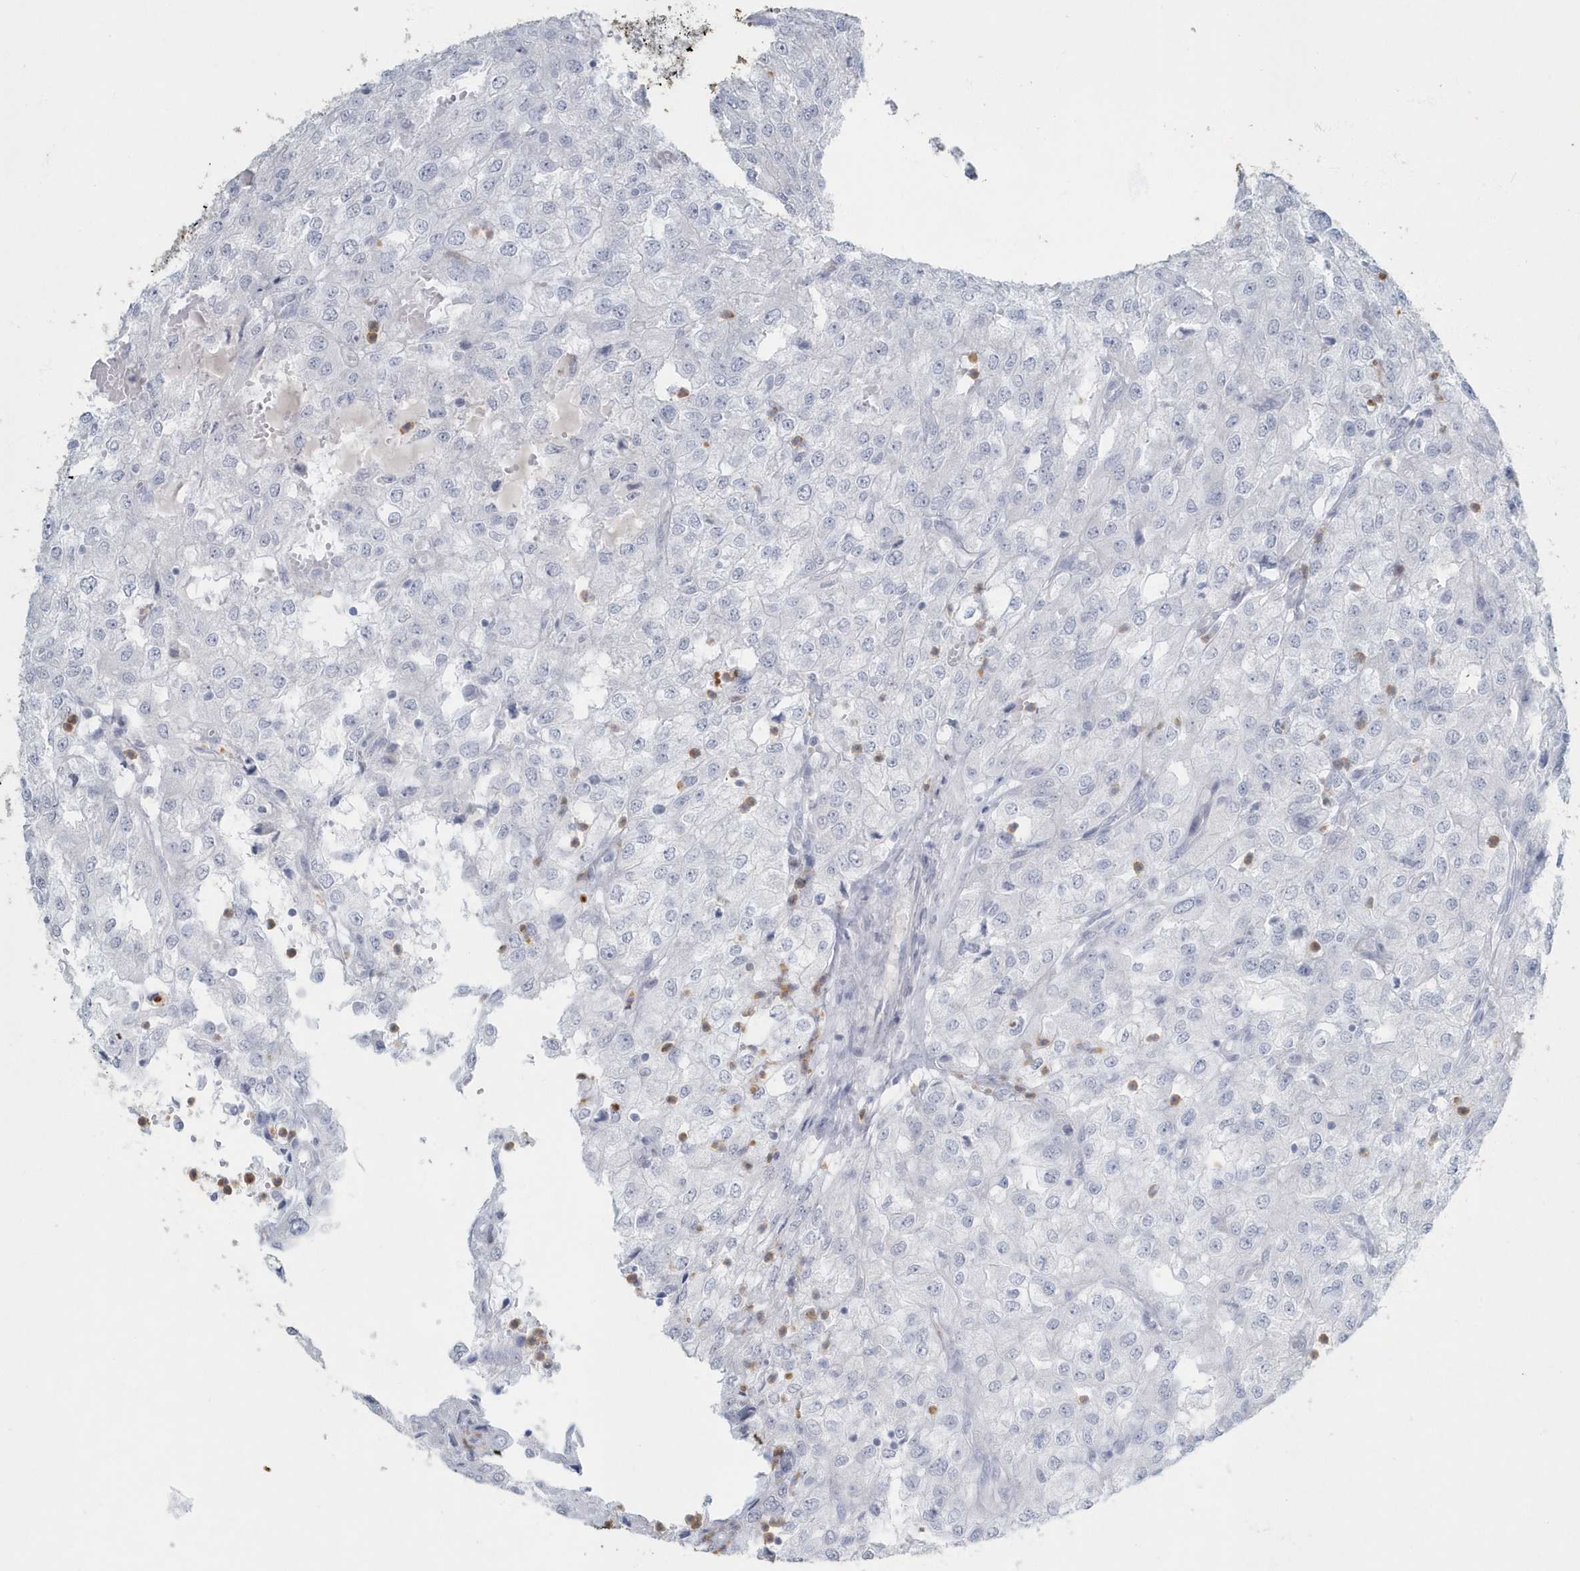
{"staining": {"intensity": "negative", "quantity": "none", "location": "none"}, "tissue": "renal cancer", "cell_type": "Tumor cells", "image_type": "cancer", "snomed": [{"axis": "morphology", "description": "Adenocarcinoma, NOS"}, {"axis": "topography", "description": "Kidney"}], "caption": "Protein analysis of renal cancer exhibits no significant staining in tumor cells.", "gene": "MYOT", "patient": {"sex": "female", "age": 54}}